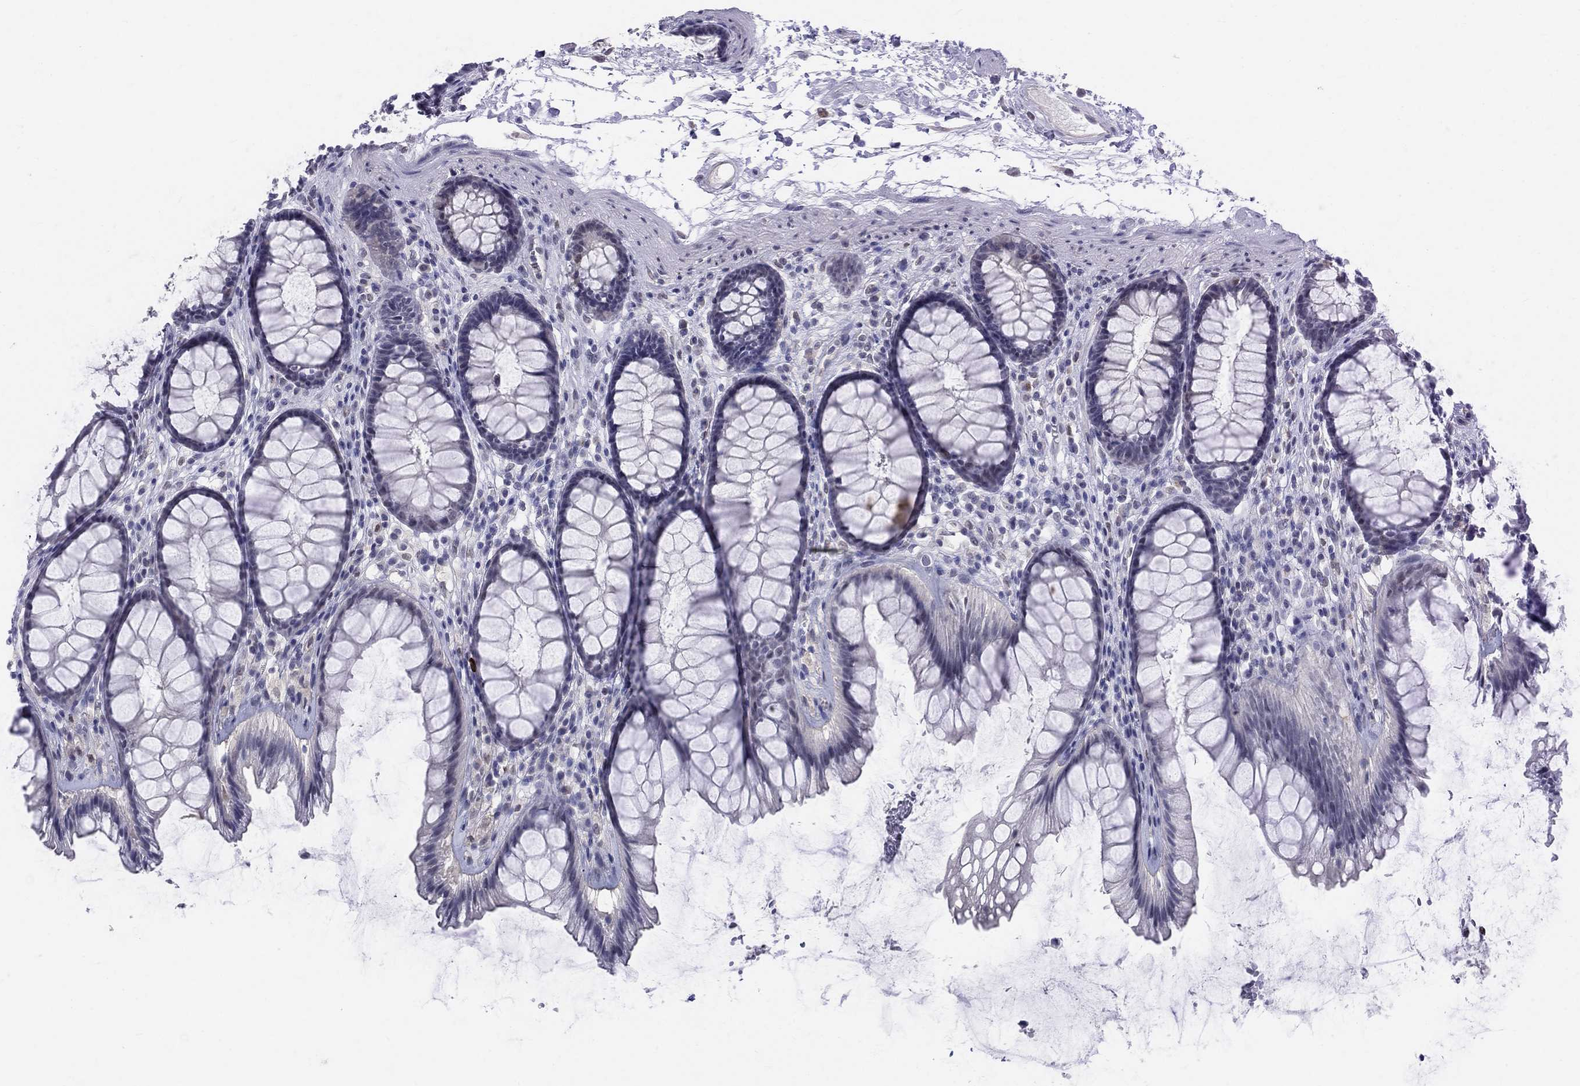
{"staining": {"intensity": "negative", "quantity": "none", "location": "none"}, "tissue": "rectum", "cell_type": "Glandular cells", "image_type": "normal", "snomed": [{"axis": "morphology", "description": "Normal tissue, NOS"}, {"axis": "topography", "description": "Rectum"}], "caption": "This is a histopathology image of IHC staining of normal rectum, which shows no expression in glandular cells. The staining was performed using DAB (3,3'-diaminobenzidine) to visualize the protein expression in brown, while the nuclei were stained in blue with hematoxylin (Magnification: 20x).", "gene": "EGFLAM", "patient": {"sex": "male", "age": 72}}